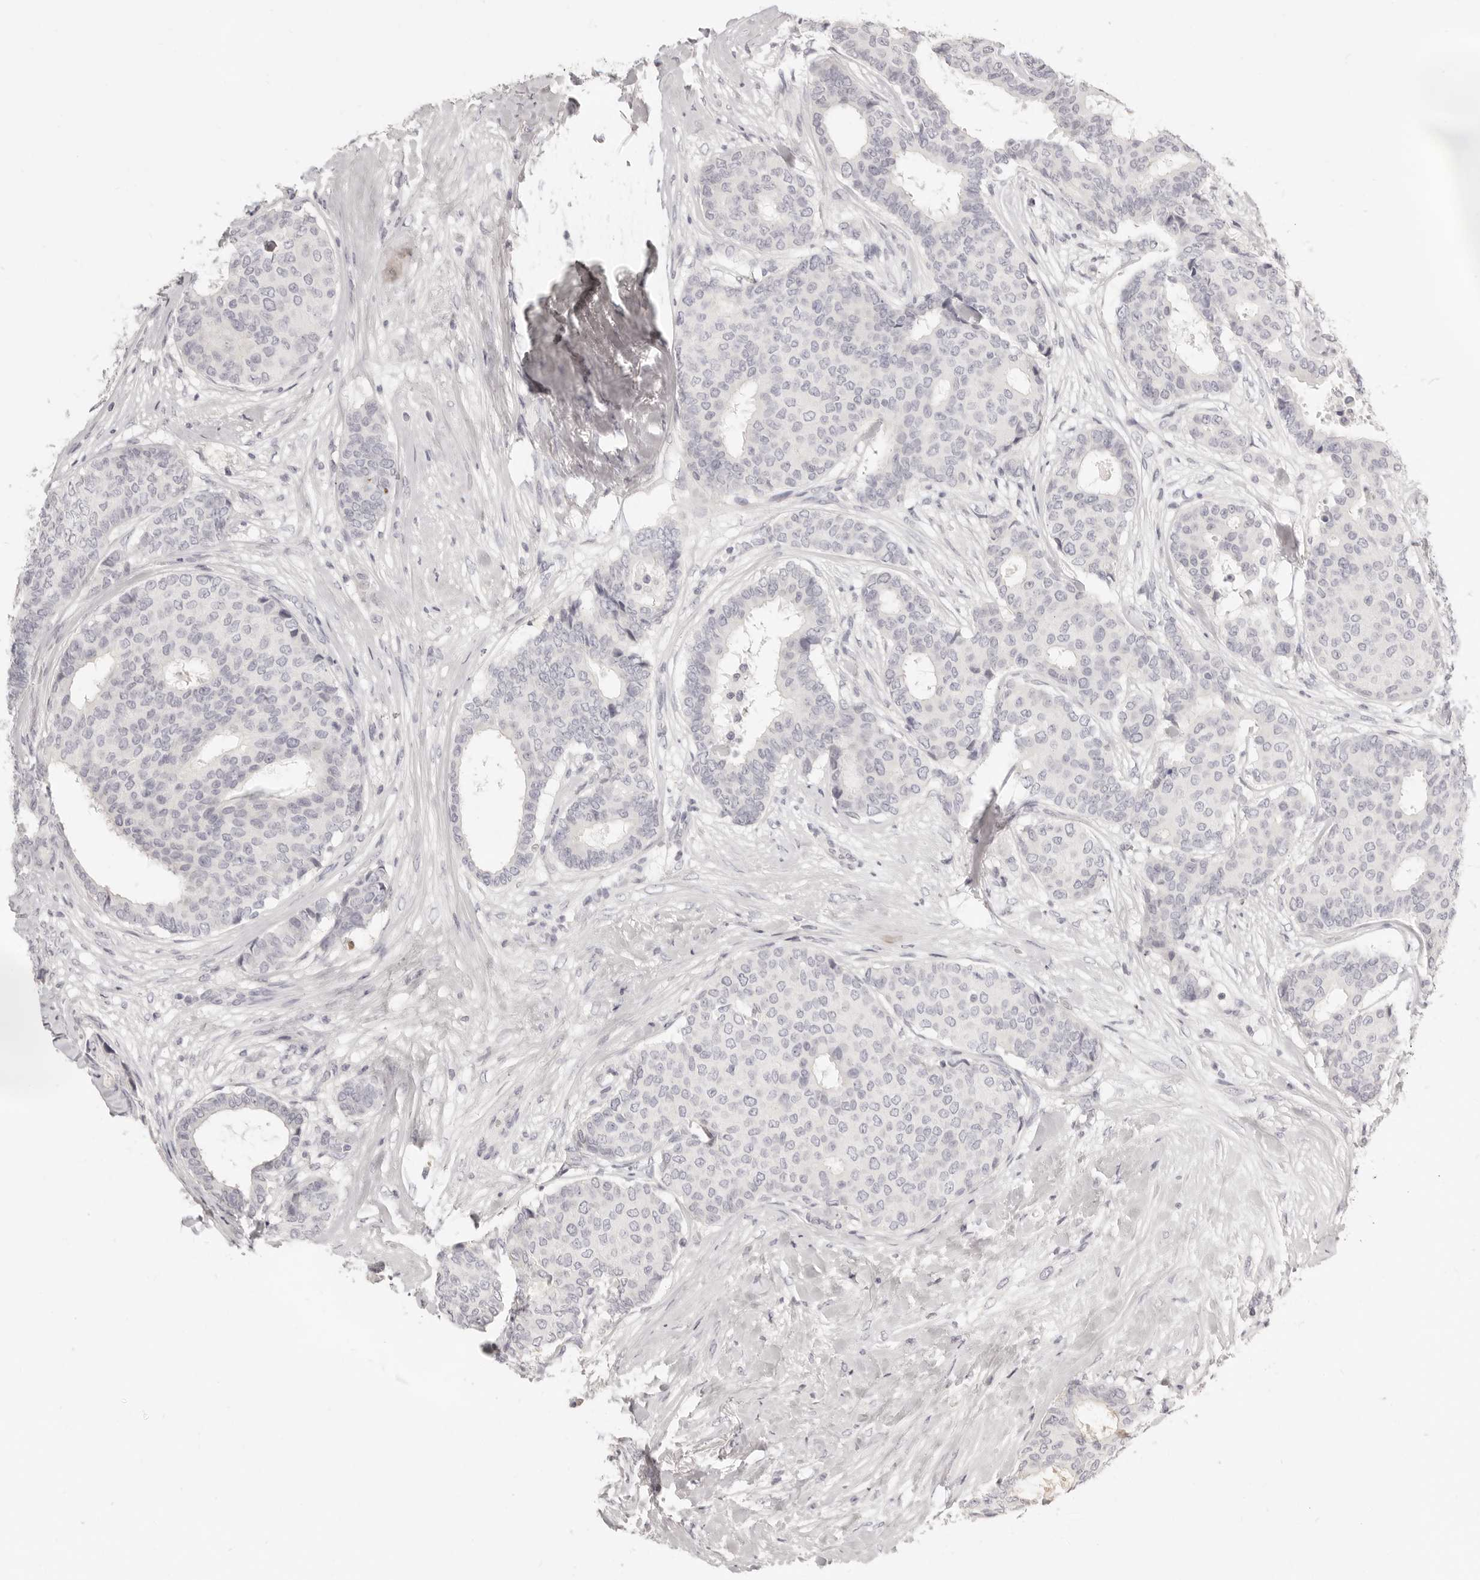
{"staining": {"intensity": "negative", "quantity": "none", "location": "none"}, "tissue": "breast cancer", "cell_type": "Tumor cells", "image_type": "cancer", "snomed": [{"axis": "morphology", "description": "Duct carcinoma"}, {"axis": "topography", "description": "Breast"}], "caption": "DAB (3,3'-diaminobenzidine) immunohistochemical staining of human breast infiltrating ductal carcinoma shows no significant staining in tumor cells. (DAB (3,3'-diaminobenzidine) immunohistochemistry (IHC) visualized using brightfield microscopy, high magnification).", "gene": "FABP1", "patient": {"sex": "female", "age": 75}}